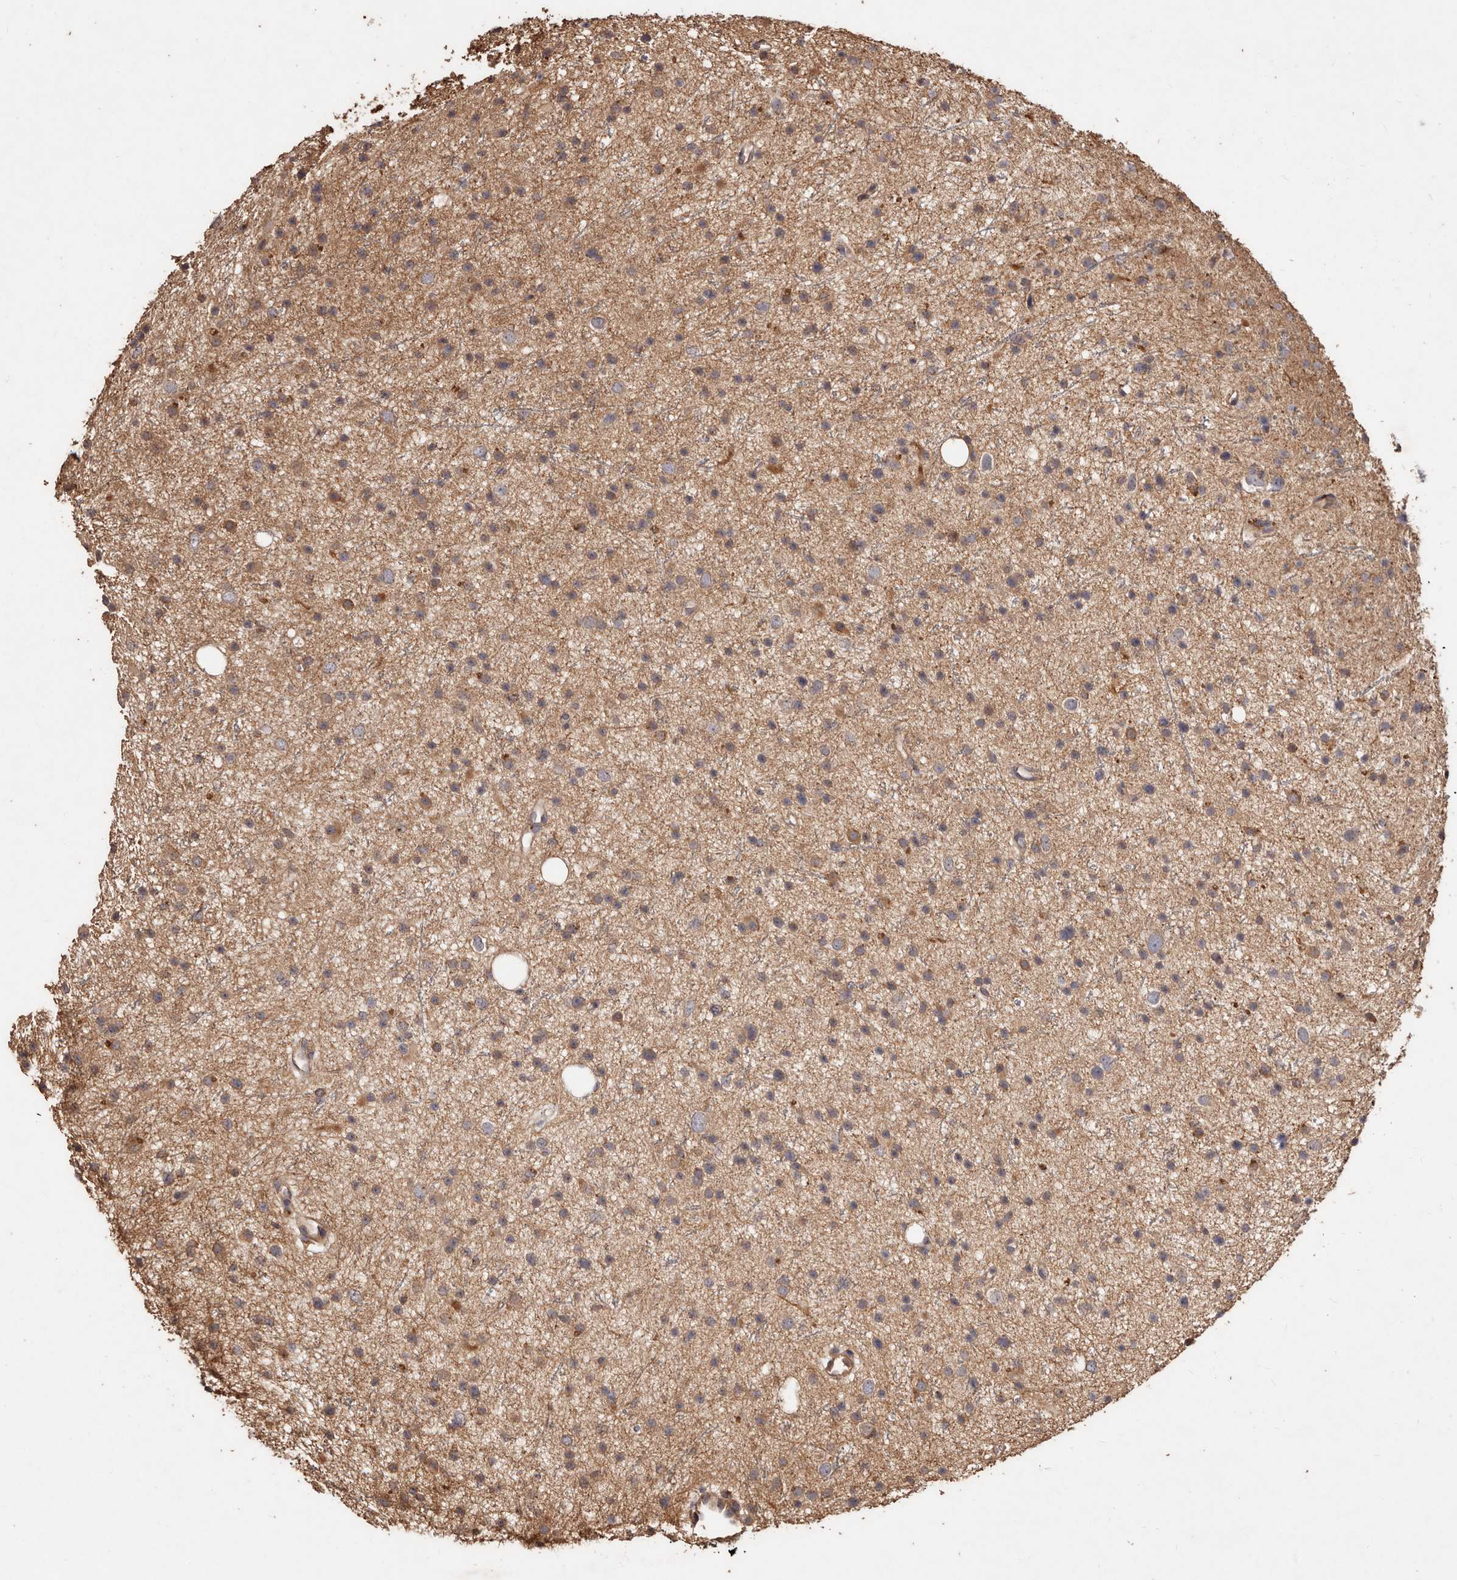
{"staining": {"intensity": "weak", "quantity": ">75%", "location": "cytoplasmic/membranous"}, "tissue": "glioma", "cell_type": "Tumor cells", "image_type": "cancer", "snomed": [{"axis": "morphology", "description": "Glioma, malignant, Low grade"}, {"axis": "topography", "description": "Cerebral cortex"}], "caption": "A brown stain highlights weak cytoplasmic/membranous positivity of a protein in glioma tumor cells.", "gene": "CCL14", "patient": {"sex": "female", "age": 39}}